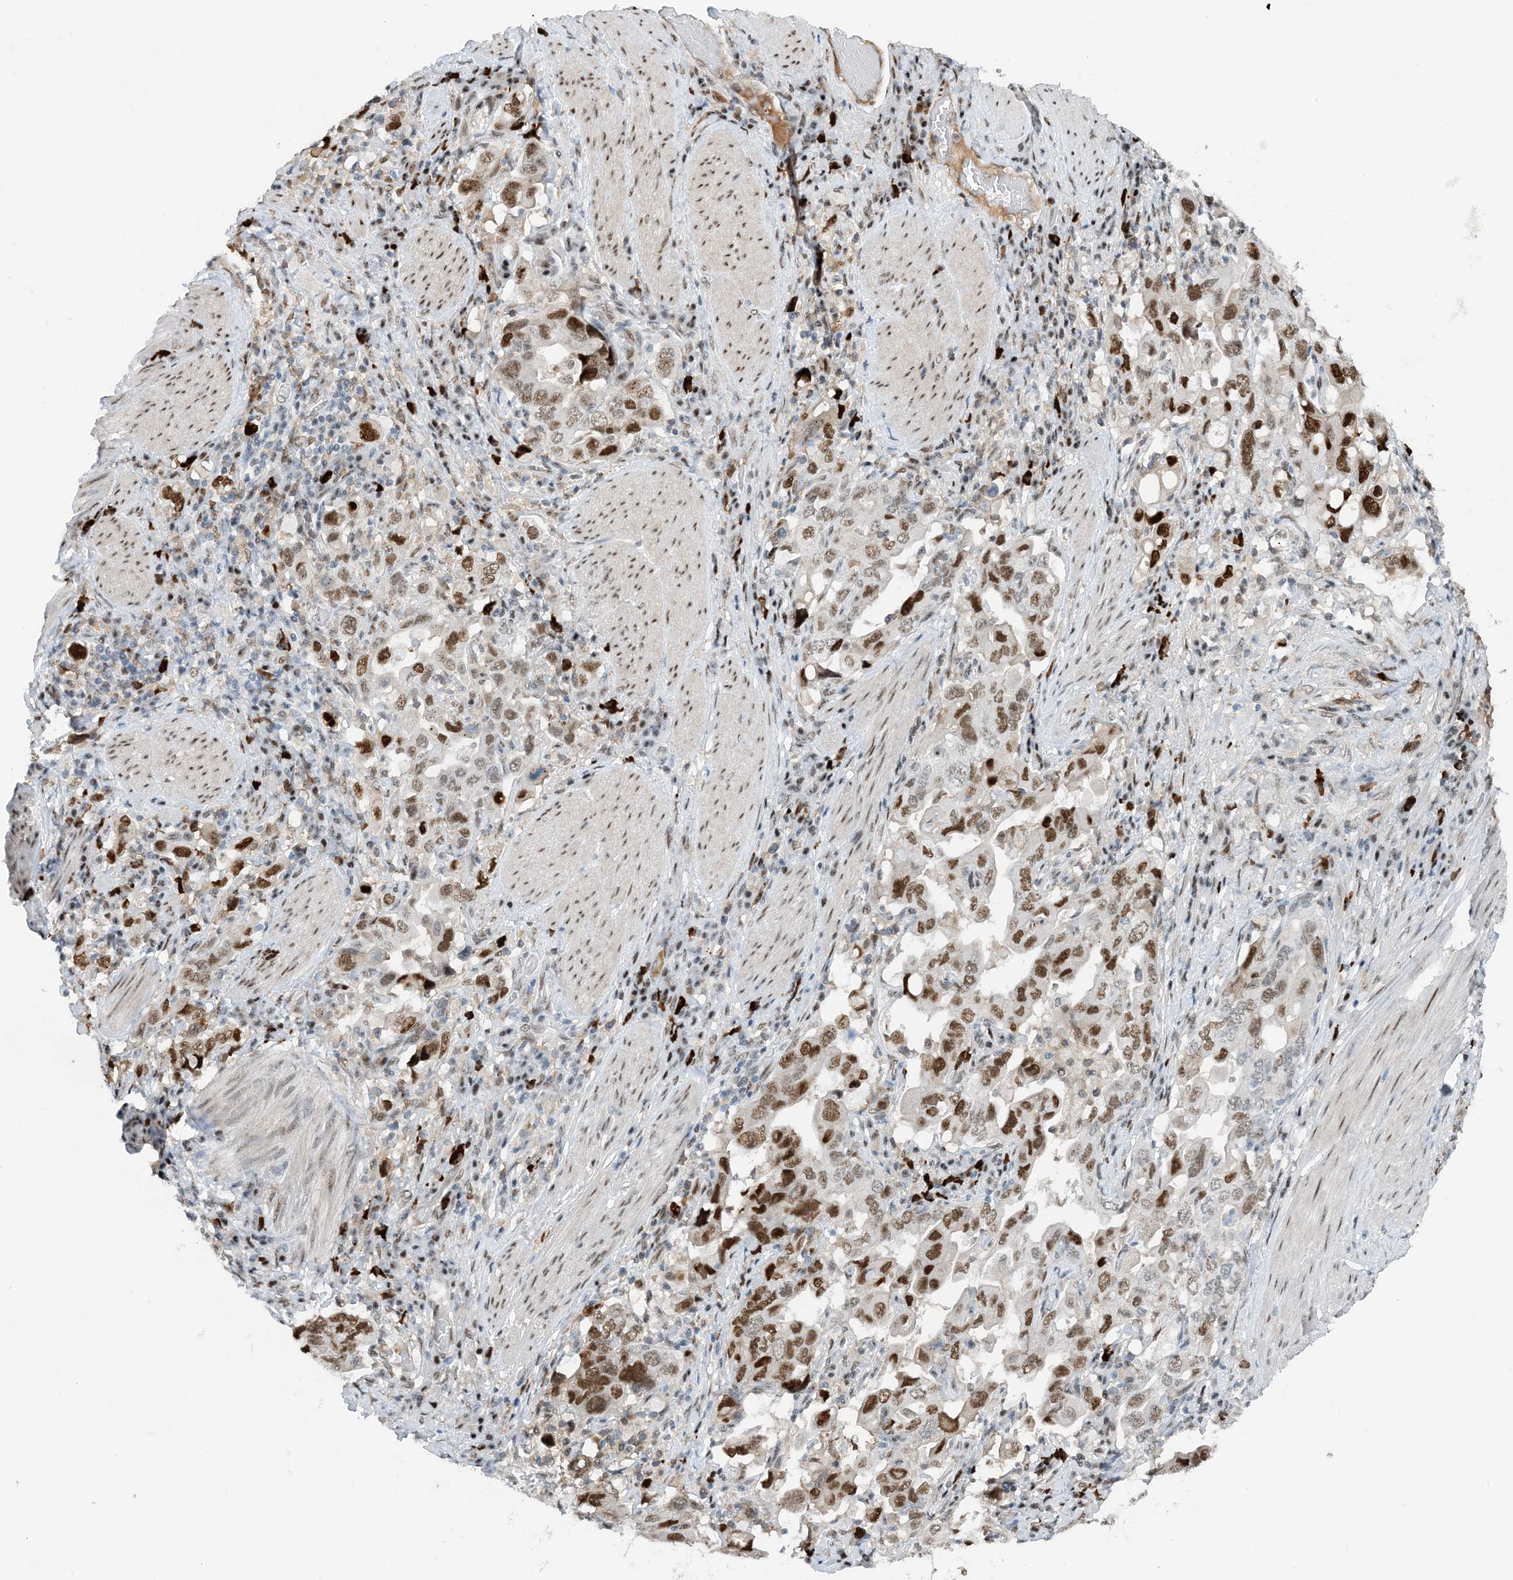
{"staining": {"intensity": "moderate", "quantity": ">75%", "location": "nuclear"}, "tissue": "stomach cancer", "cell_type": "Tumor cells", "image_type": "cancer", "snomed": [{"axis": "morphology", "description": "Adenocarcinoma, NOS"}, {"axis": "topography", "description": "Stomach, upper"}], "caption": "Immunohistochemical staining of human adenocarcinoma (stomach) displays moderate nuclear protein staining in about >75% of tumor cells. Ihc stains the protein of interest in brown and the nuclei are stained blue.", "gene": "HEMK1", "patient": {"sex": "male", "age": 62}}